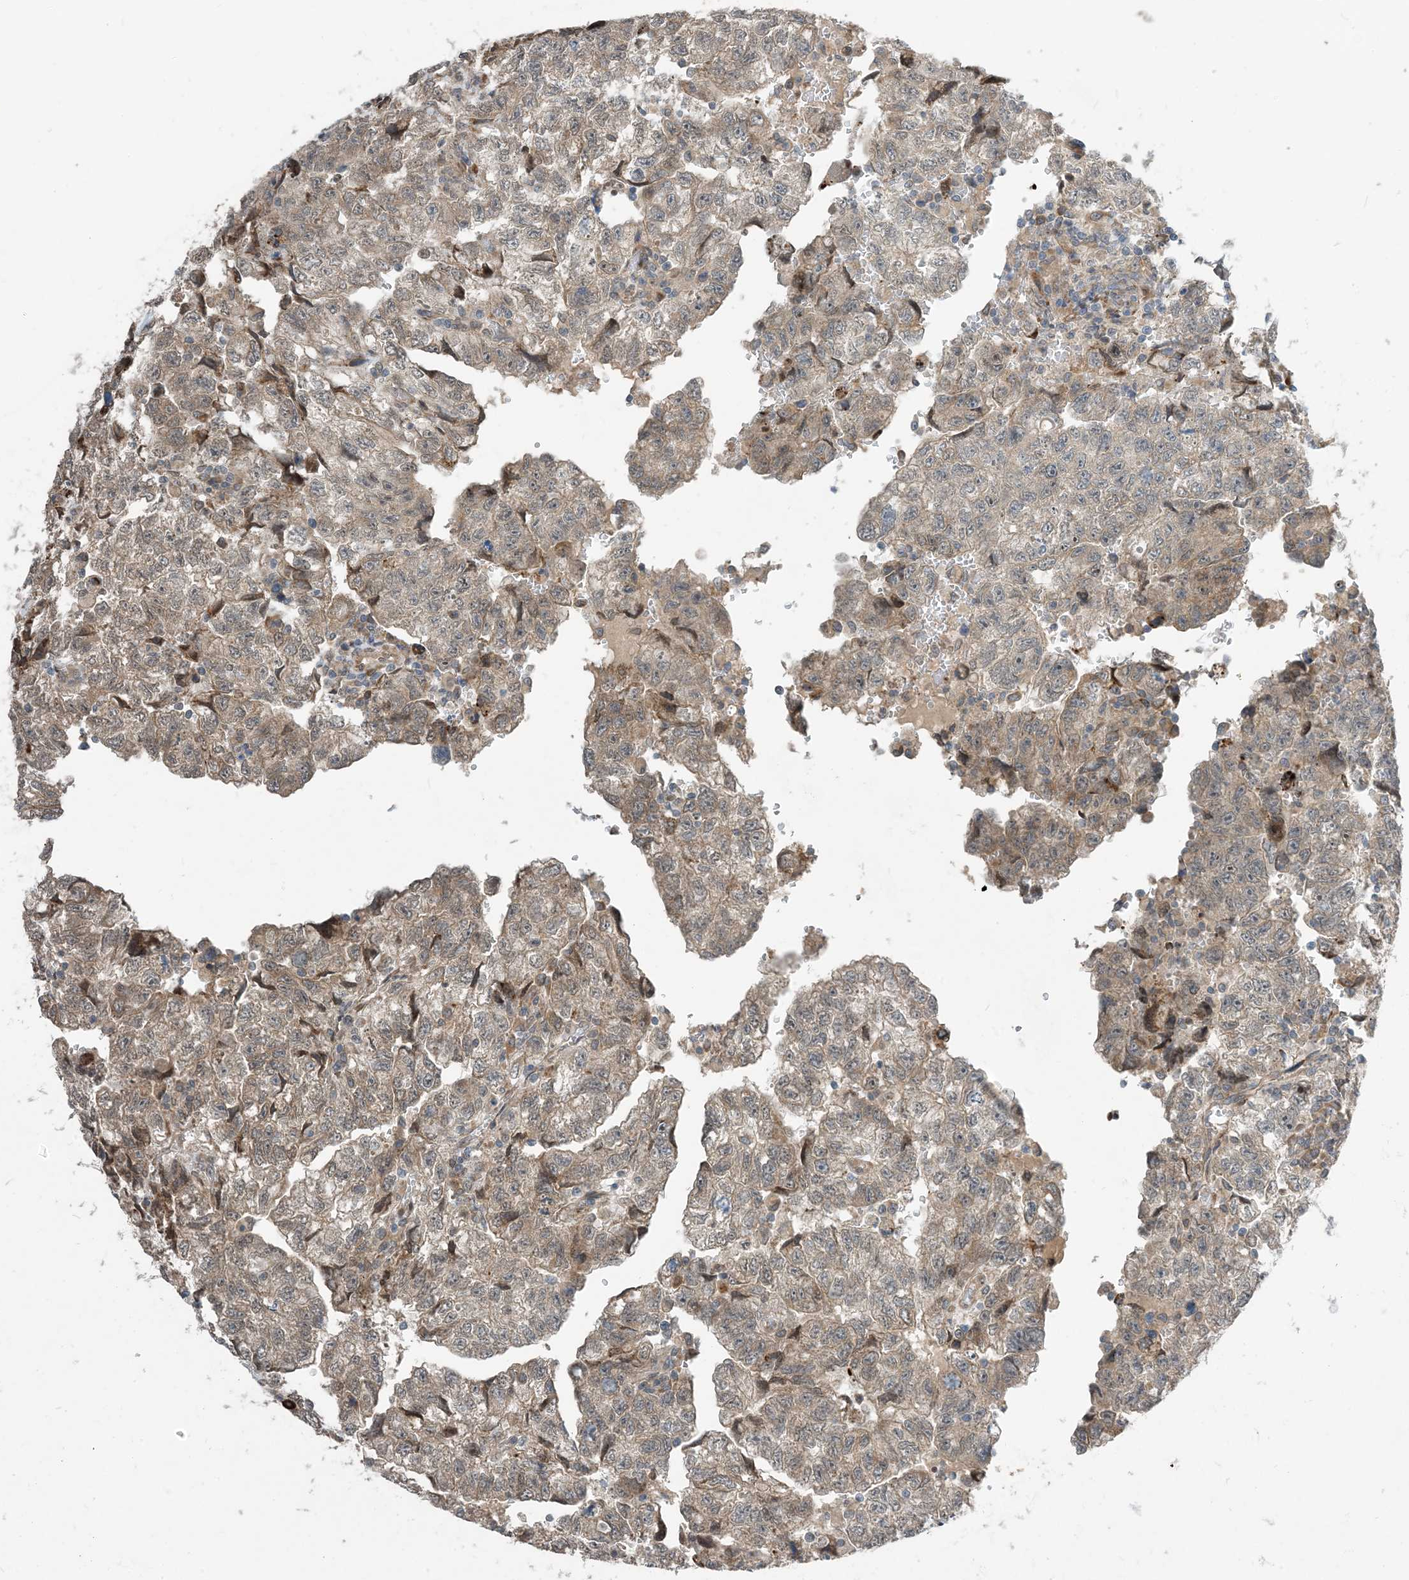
{"staining": {"intensity": "moderate", "quantity": "25%-75%", "location": "cytoplasmic/membranous,nuclear"}, "tissue": "testis cancer", "cell_type": "Tumor cells", "image_type": "cancer", "snomed": [{"axis": "morphology", "description": "Carcinoma, Embryonal, NOS"}, {"axis": "topography", "description": "Testis"}], "caption": "Approximately 25%-75% of tumor cells in testis cancer (embryonal carcinoma) reveal moderate cytoplasmic/membranous and nuclear protein expression as visualized by brown immunohistochemical staining.", "gene": "PHOSPHO2", "patient": {"sex": "male", "age": 36}}